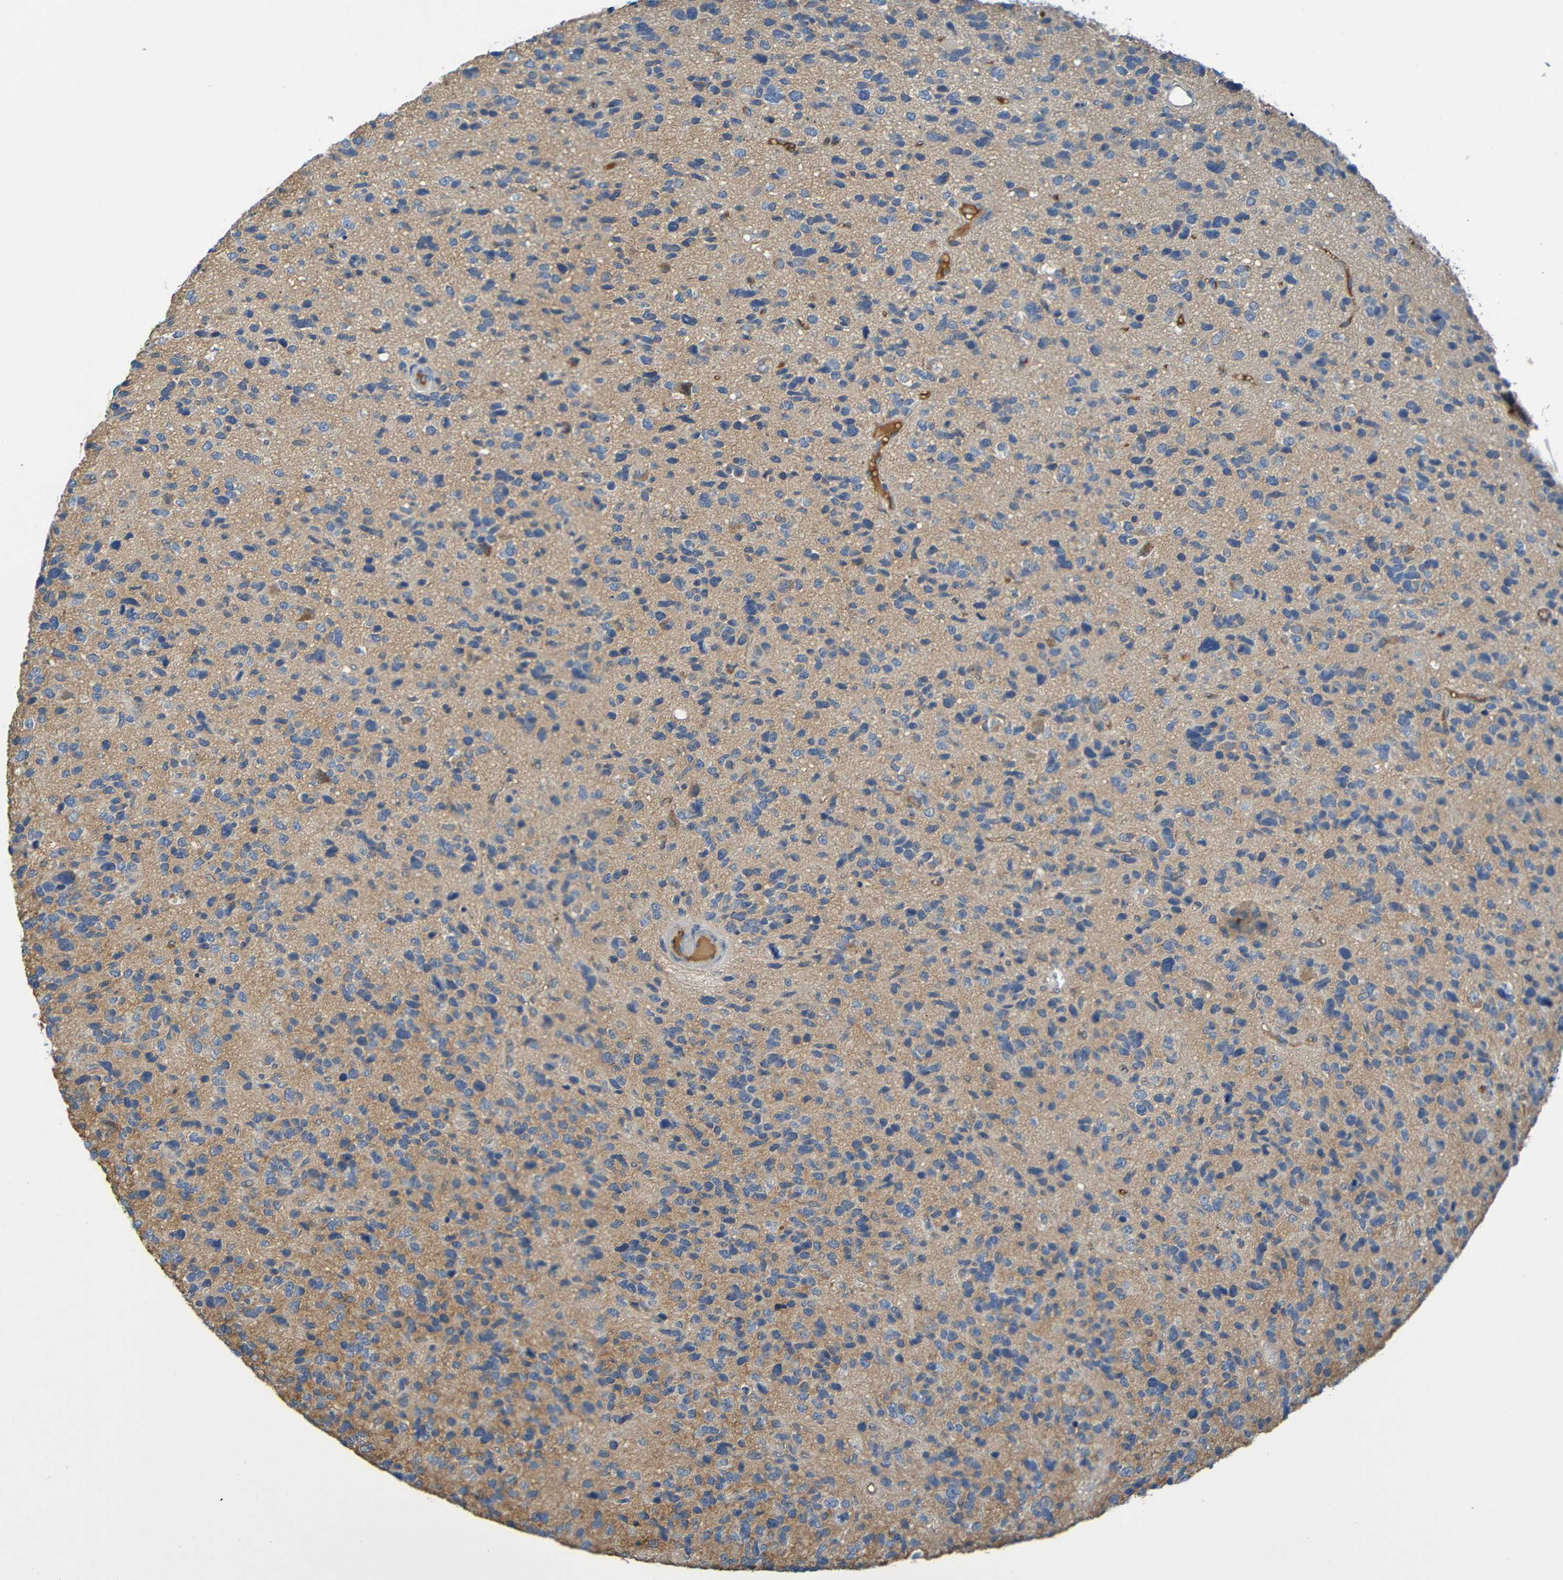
{"staining": {"intensity": "weak", "quantity": "25%-75%", "location": "cytoplasmic/membranous"}, "tissue": "glioma", "cell_type": "Tumor cells", "image_type": "cancer", "snomed": [{"axis": "morphology", "description": "Glioma, malignant, High grade"}, {"axis": "topography", "description": "Brain"}], "caption": "Human high-grade glioma (malignant) stained with a protein marker demonstrates weak staining in tumor cells.", "gene": "C1QA", "patient": {"sex": "female", "age": 58}}